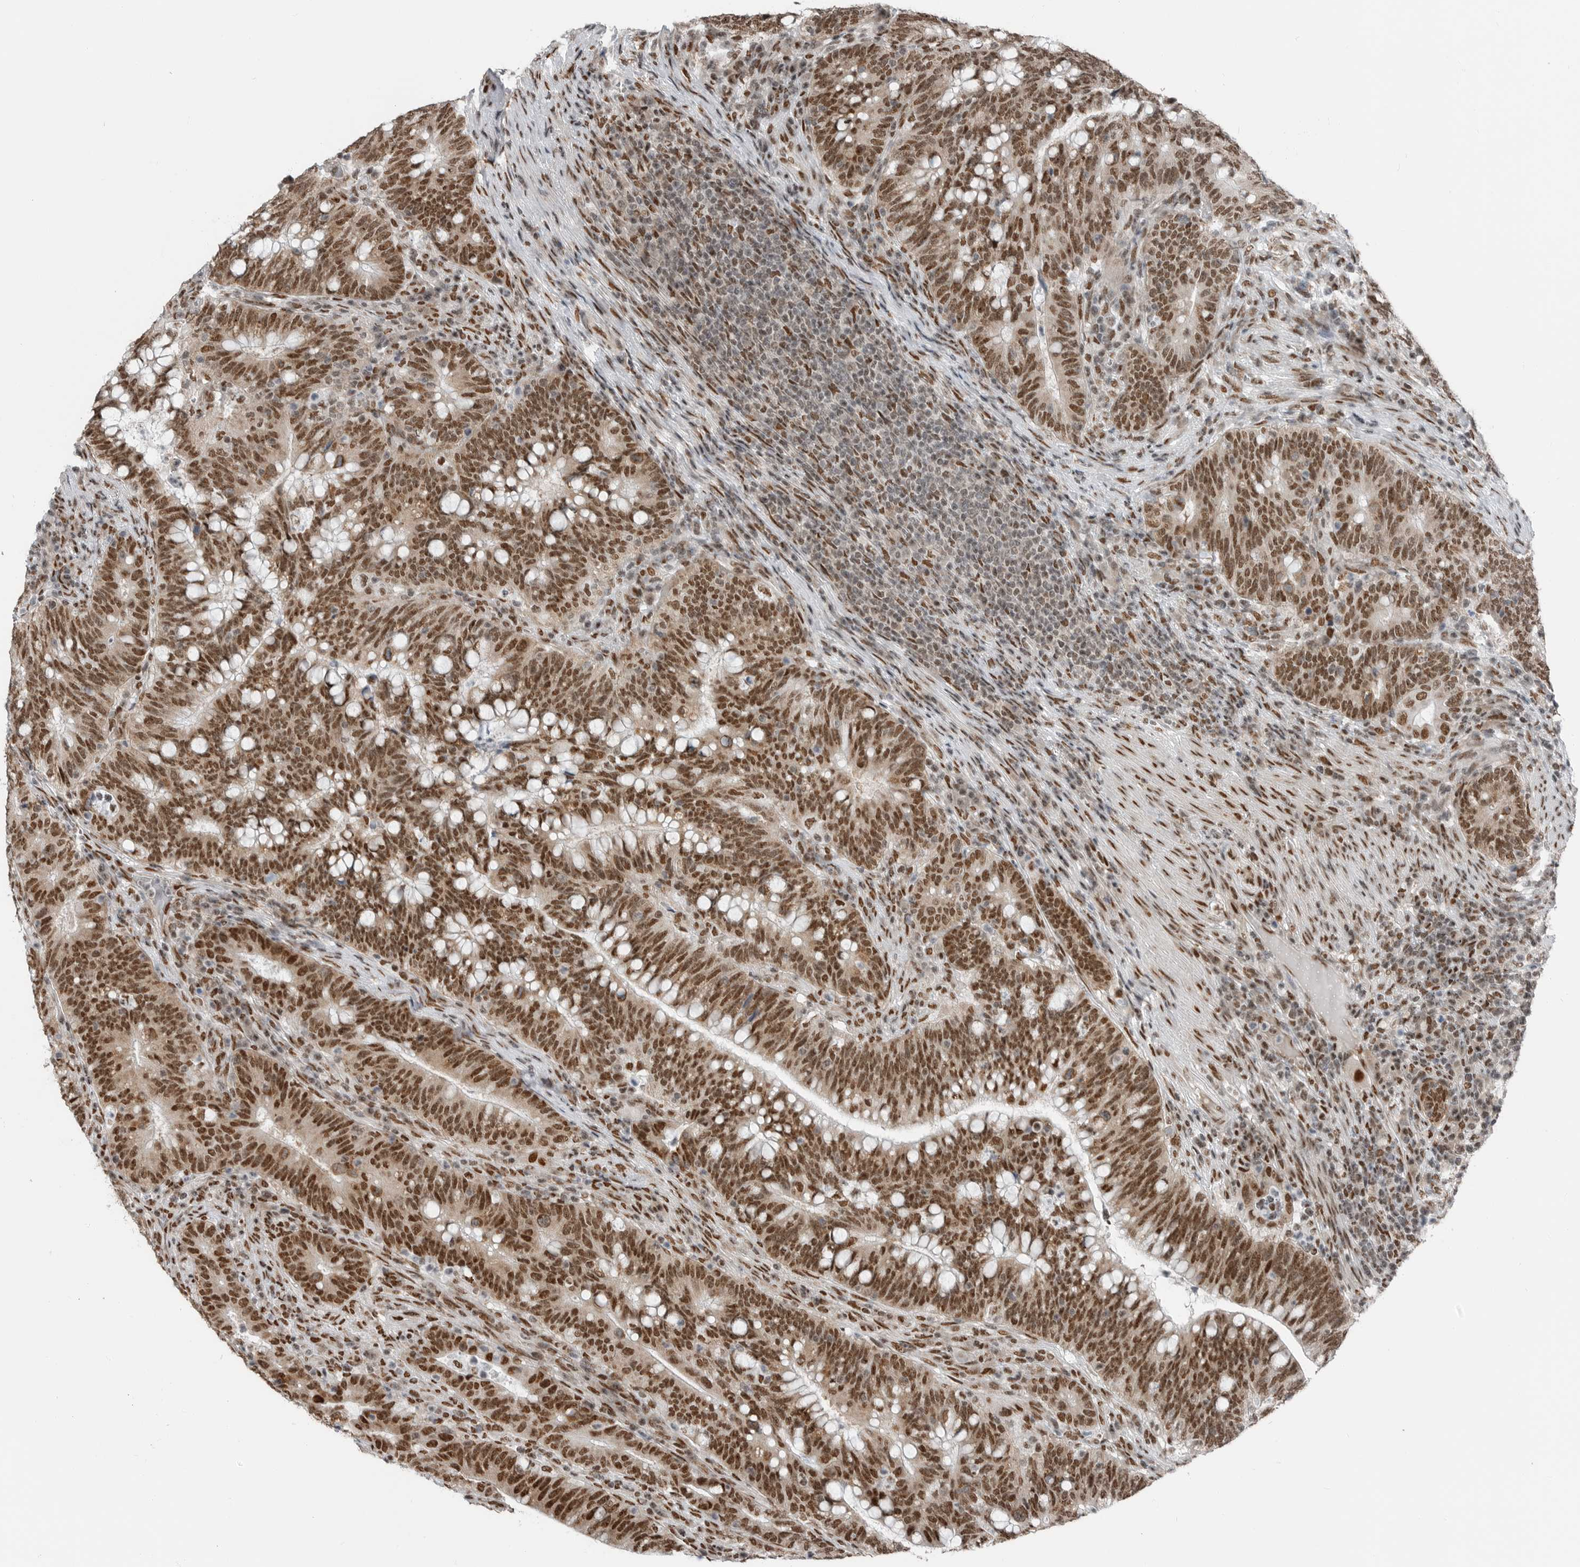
{"staining": {"intensity": "strong", "quantity": ">75%", "location": "nuclear"}, "tissue": "colorectal cancer", "cell_type": "Tumor cells", "image_type": "cancer", "snomed": [{"axis": "morphology", "description": "Adenocarcinoma, NOS"}, {"axis": "topography", "description": "Colon"}], "caption": "Protein staining of colorectal cancer tissue exhibits strong nuclear expression in approximately >75% of tumor cells.", "gene": "BLZF1", "patient": {"sex": "female", "age": 66}}